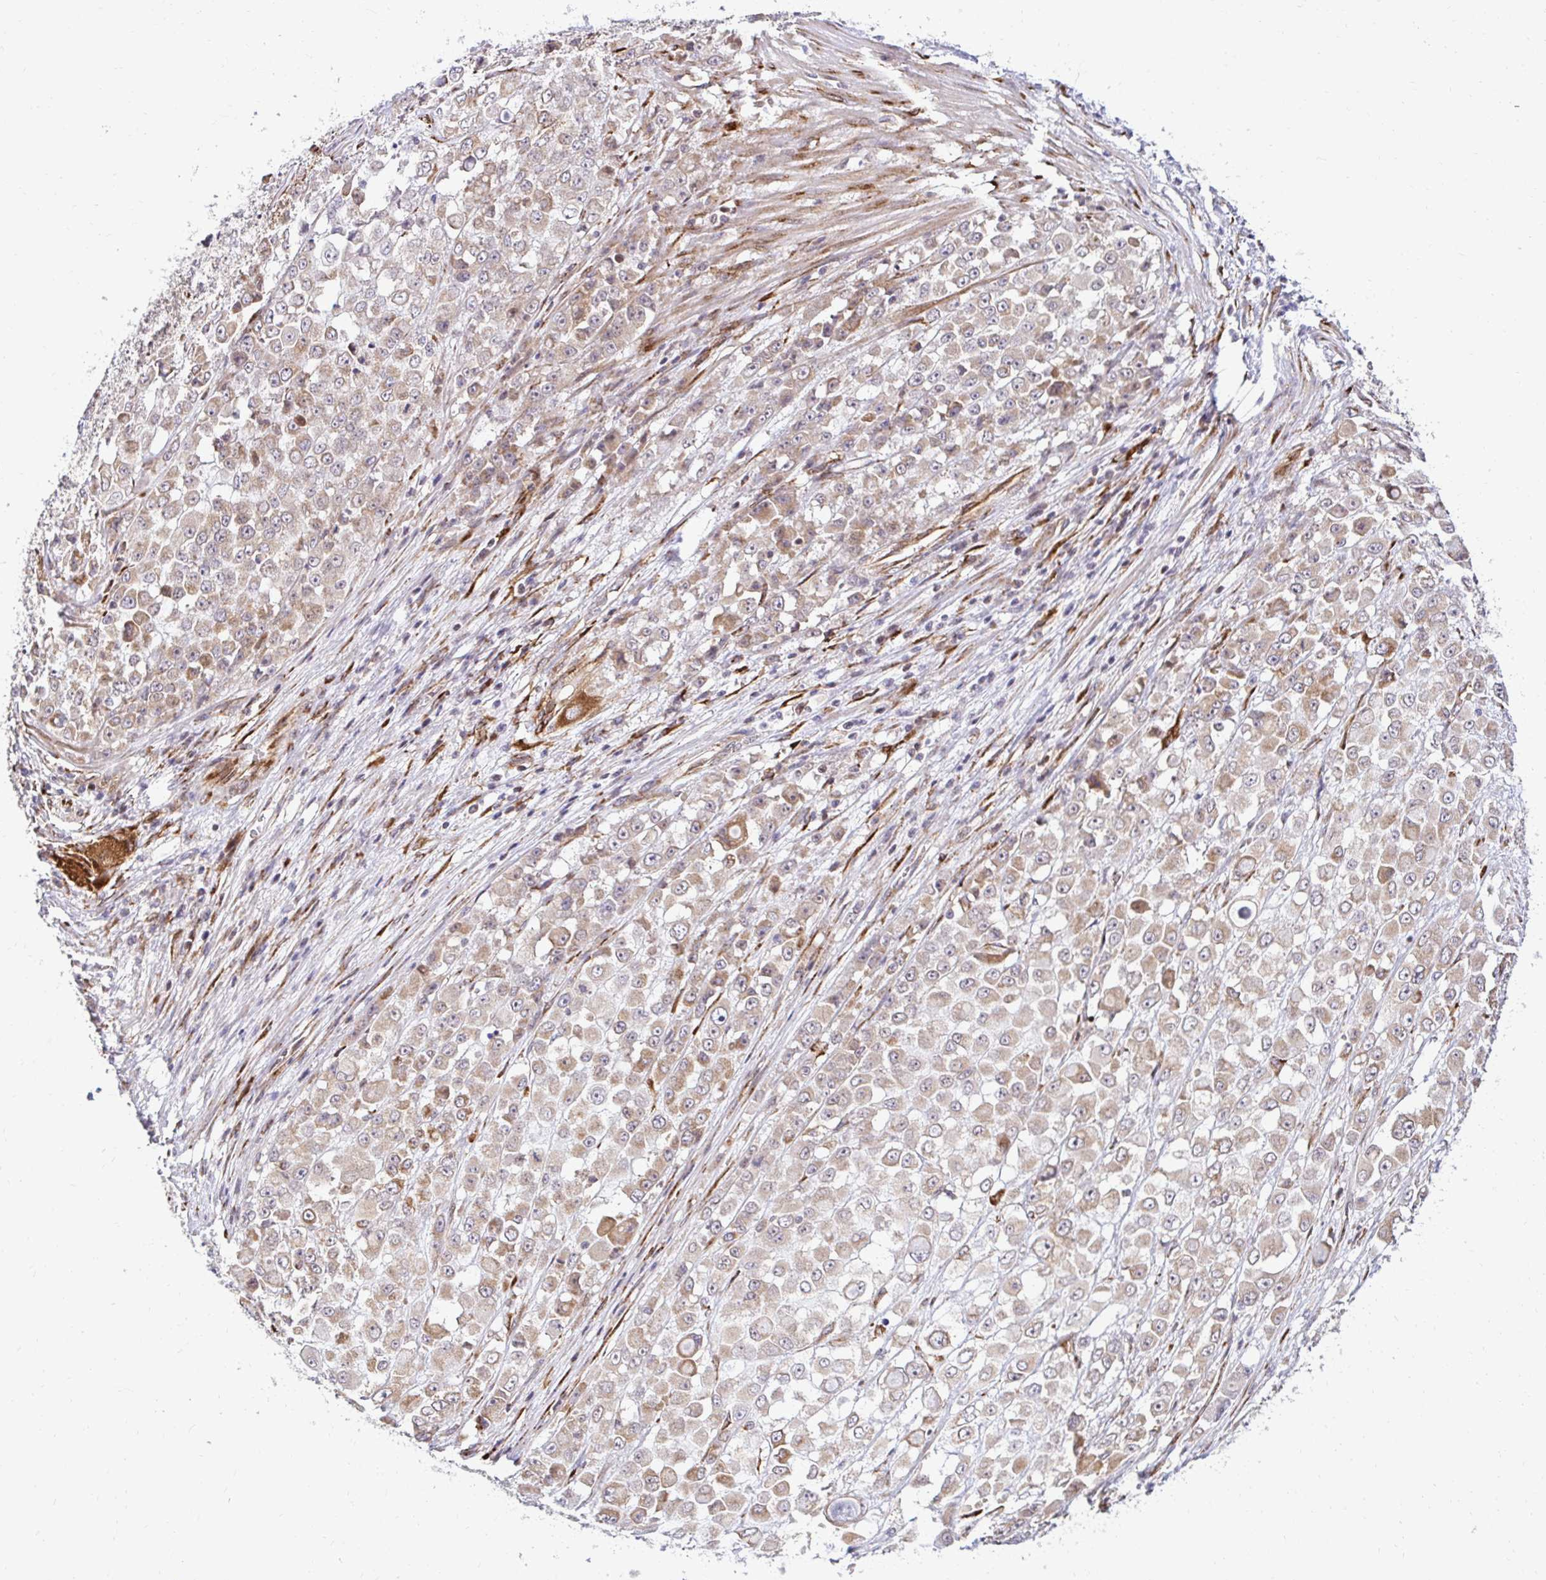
{"staining": {"intensity": "weak", "quantity": ">75%", "location": "cytoplasmic/membranous"}, "tissue": "stomach cancer", "cell_type": "Tumor cells", "image_type": "cancer", "snomed": [{"axis": "morphology", "description": "Adenocarcinoma, NOS"}, {"axis": "topography", "description": "Stomach"}], "caption": "DAB immunohistochemical staining of adenocarcinoma (stomach) displays weak cytoplasmic/membranous protein positivity in approximately >75% of tumor cells.", "gene": "HPS1", "patient": {"sex": "female", "age": 76}}